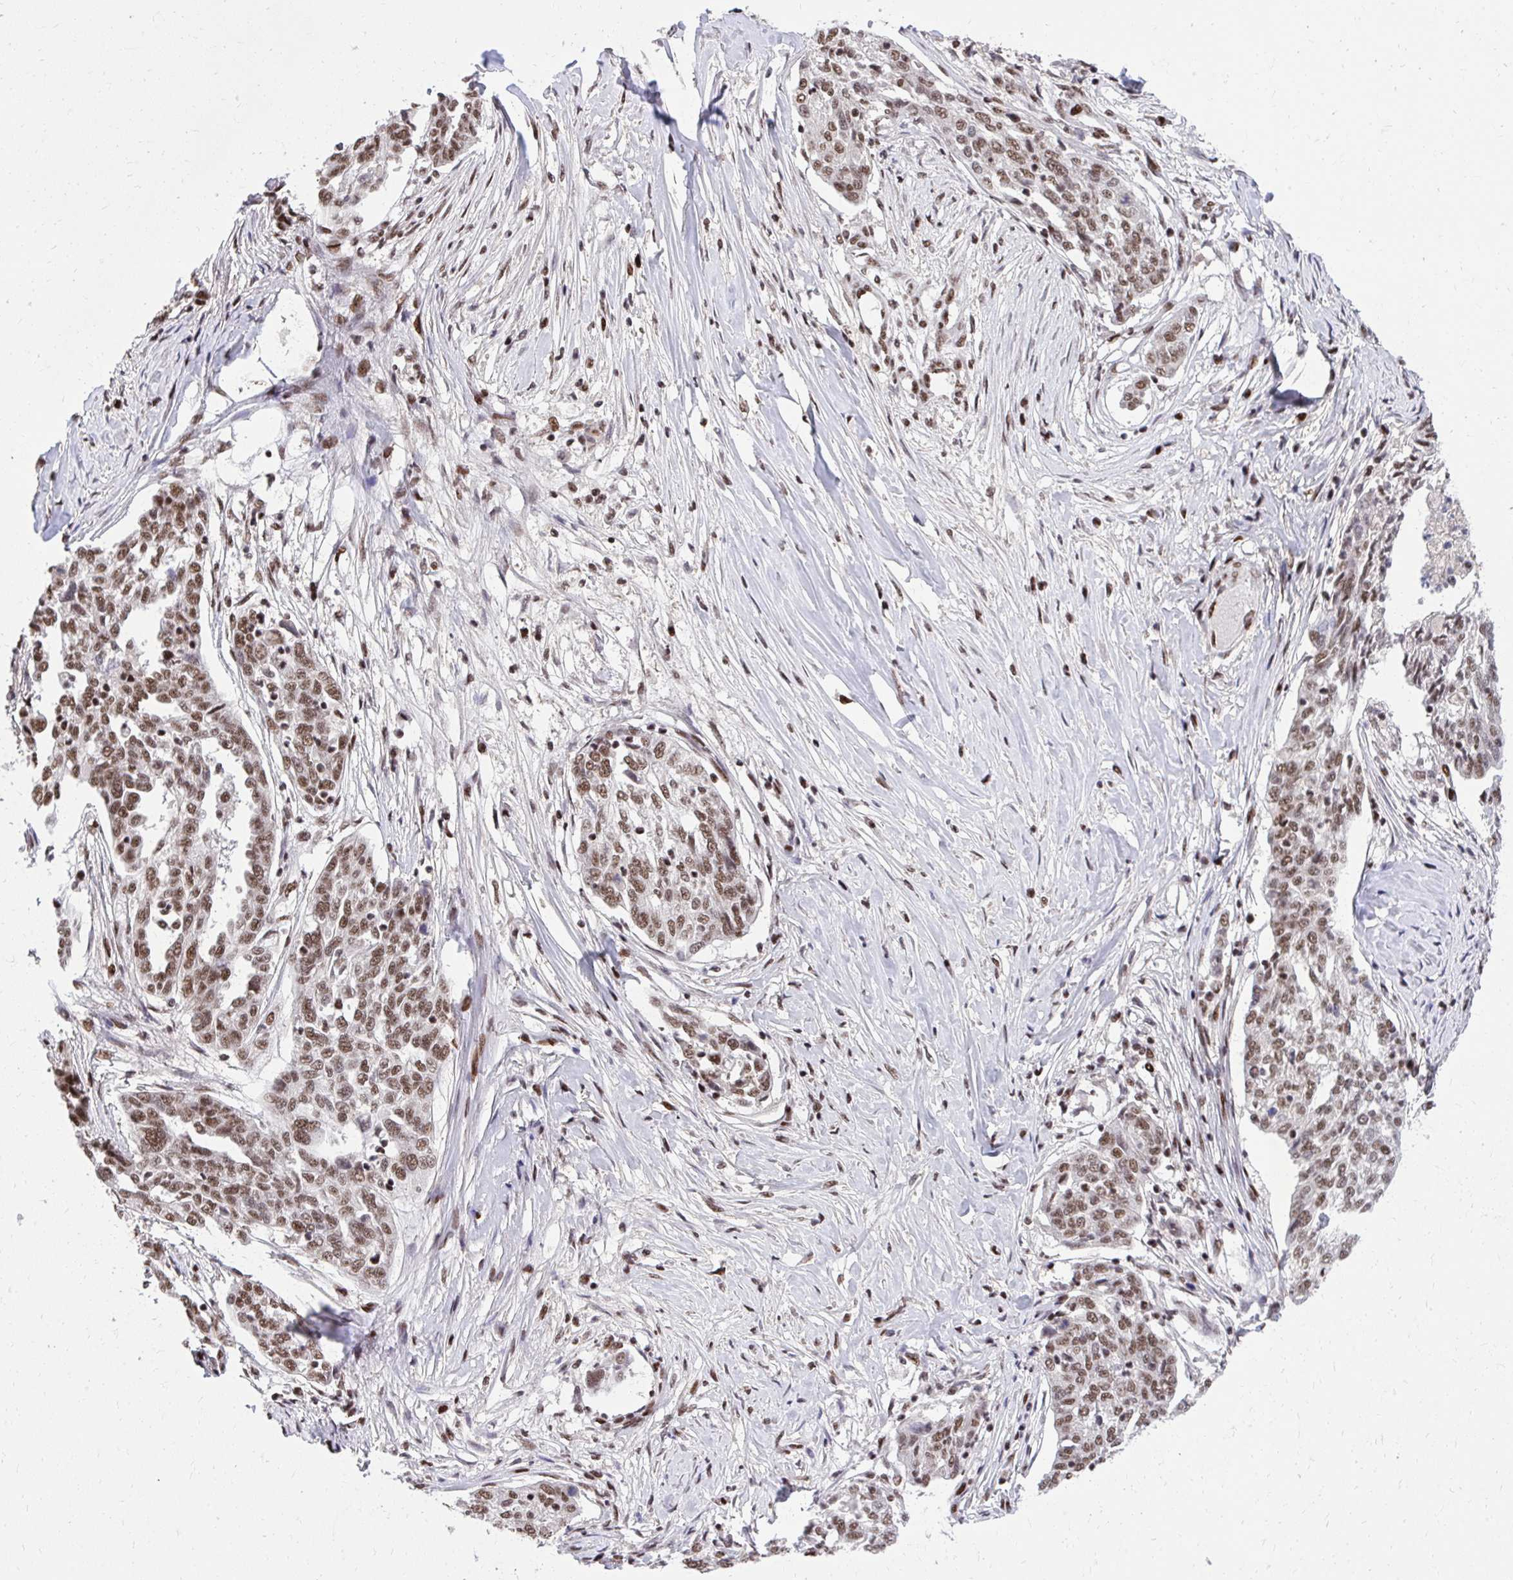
{"staining": {"intensity": "moderate", "quantity": ">75%", "location": "nuclear"}, "tissue": "ovarian cancer", "cell_type": "Tumor cells", "image_type": "cancer", "snomed": [{"axis": "morphology", "description": "Cystadenocarcinoma, serous, NOS"}, {"axis": "topography", "description": "Ovary"}], "caption": "Human ovarian serous cystadenocarcinoma stained for a protein (brown) reveals moderate nuclear positive staining in about >75% of tumor cells.", "gene": "SYNE4", "patient": {"sex": "female", "age": 67}}